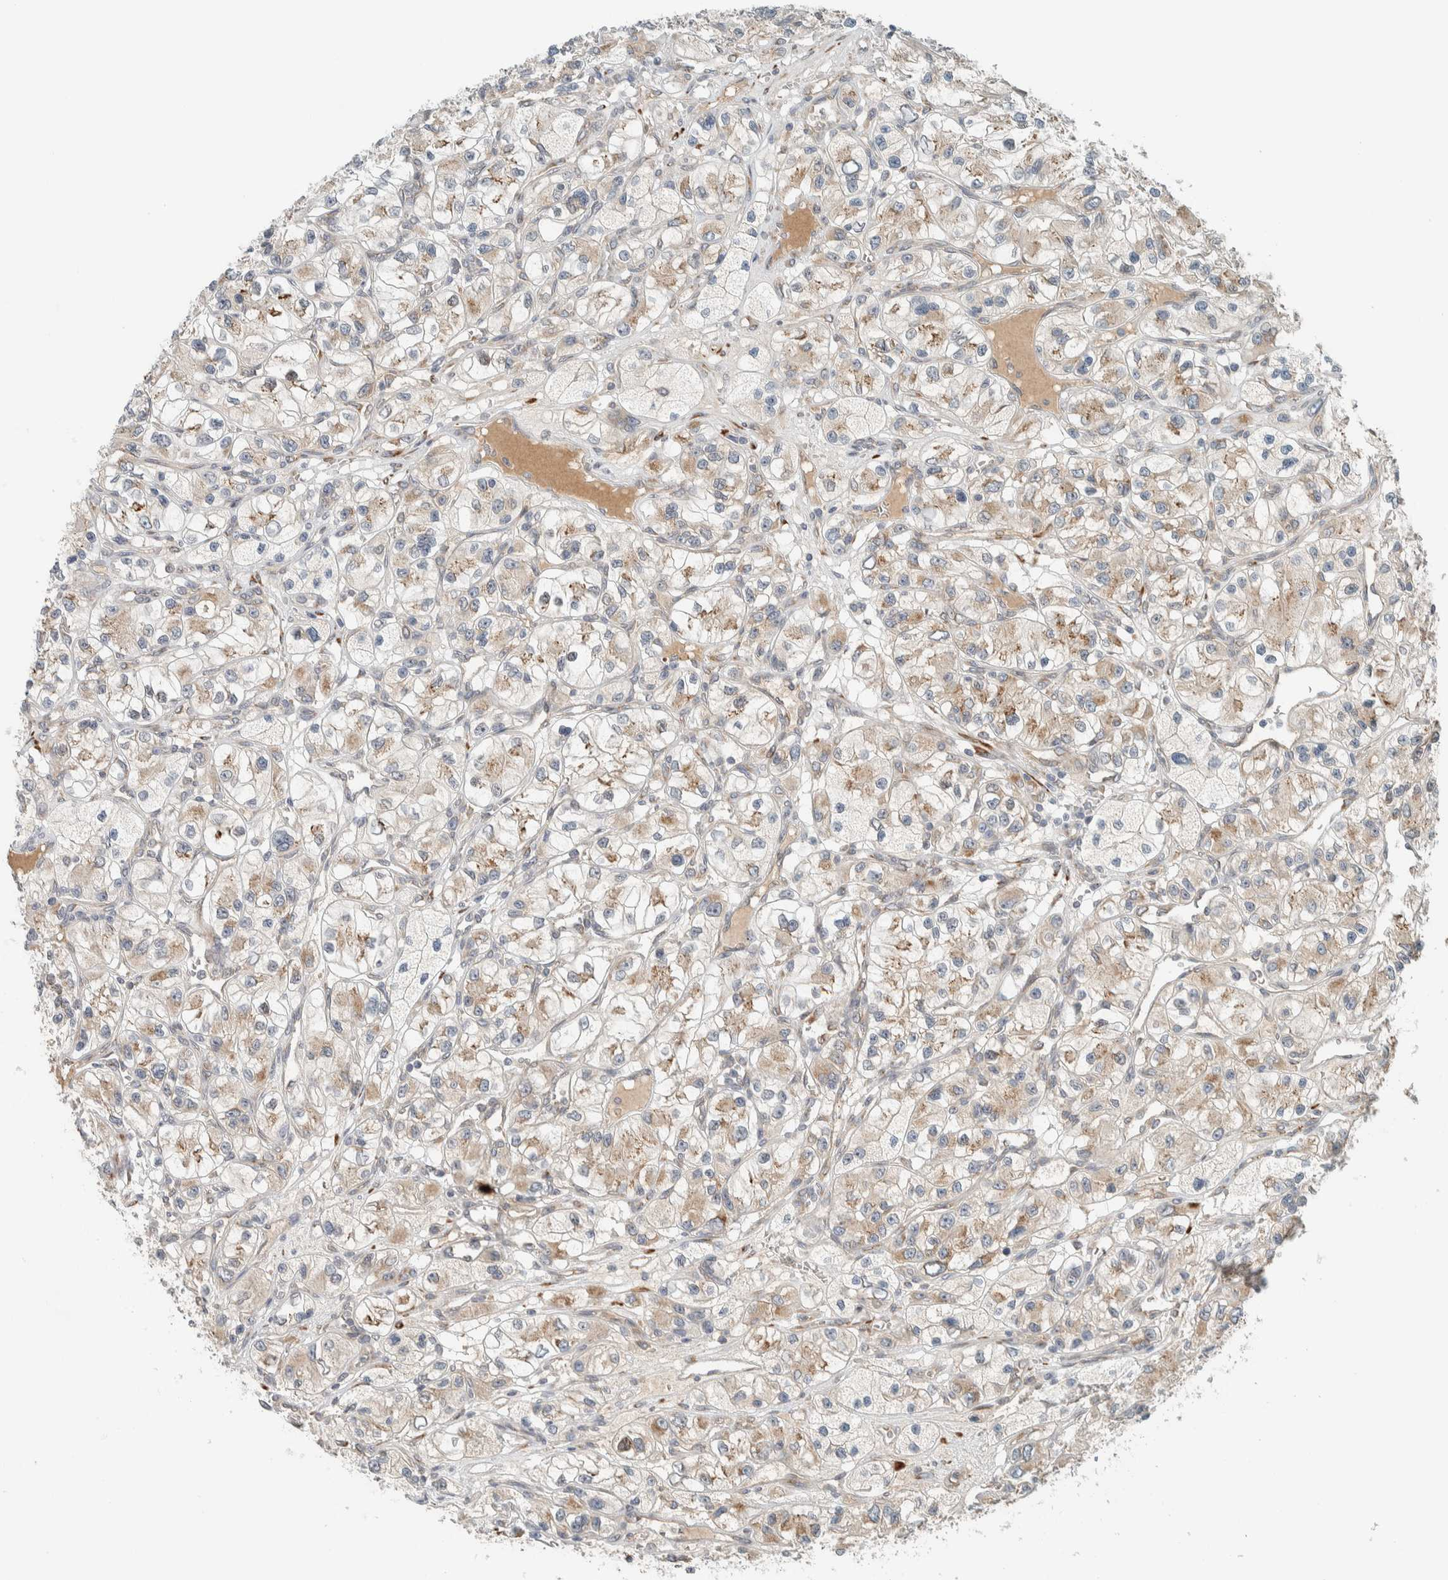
{"staining": {"intensity": "weak", "quantity": ">75%", "location": "cytoplasmic/membranous"}, "tissue": "renal cancer", "cell_type": "Tumor cells", "image_type": "cancer", "snomed": [{"axis": "morphology", "description": "Adenocarcinoma, NOS"}, {"axis": "topography", "description": "Kidney"}], "caption": "Weak cytoplasmic/membranous staining is identified in approximately >75% of tumor cells in renal cancer (adenocarcinoma).", "gene": "CTBP2", "patient": {"sex": "female", "age": 57}}